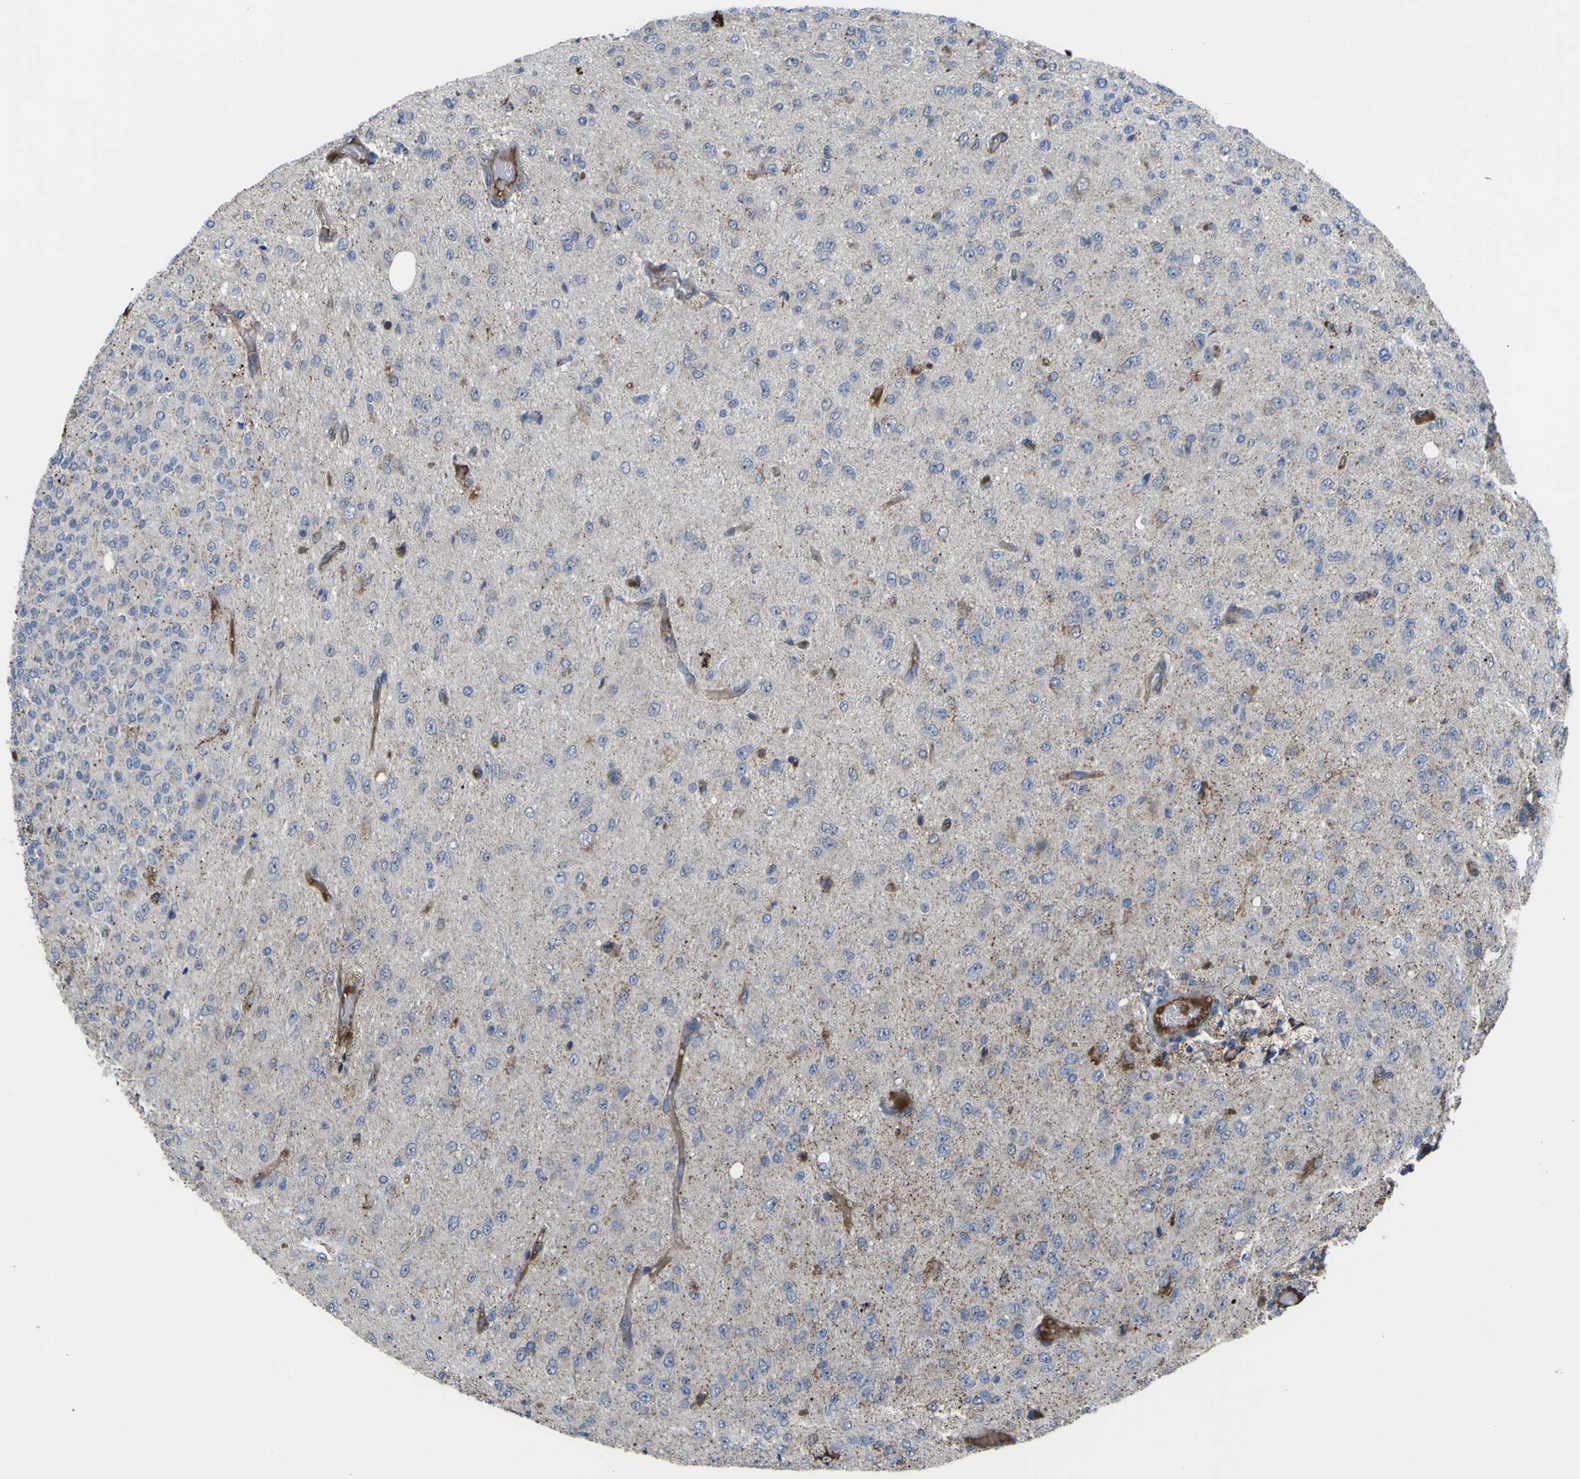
{"staining": {"intensity": "negative", "quantity": "none", "location": "none"}, "tissue": "glioma", "cell_type": "Tumor cells", "image_type": "cancer", "snomed": [{"axis": "morphology", "description": "Glioma, malignant, High grade"}, {"axis": "topography", "description": "pancreas cauda"}], "caption": "There is no significant staining in tumor cells of glioma.", "gene": "GPLD1", "patient": {"sex": "male", "age": 60}}